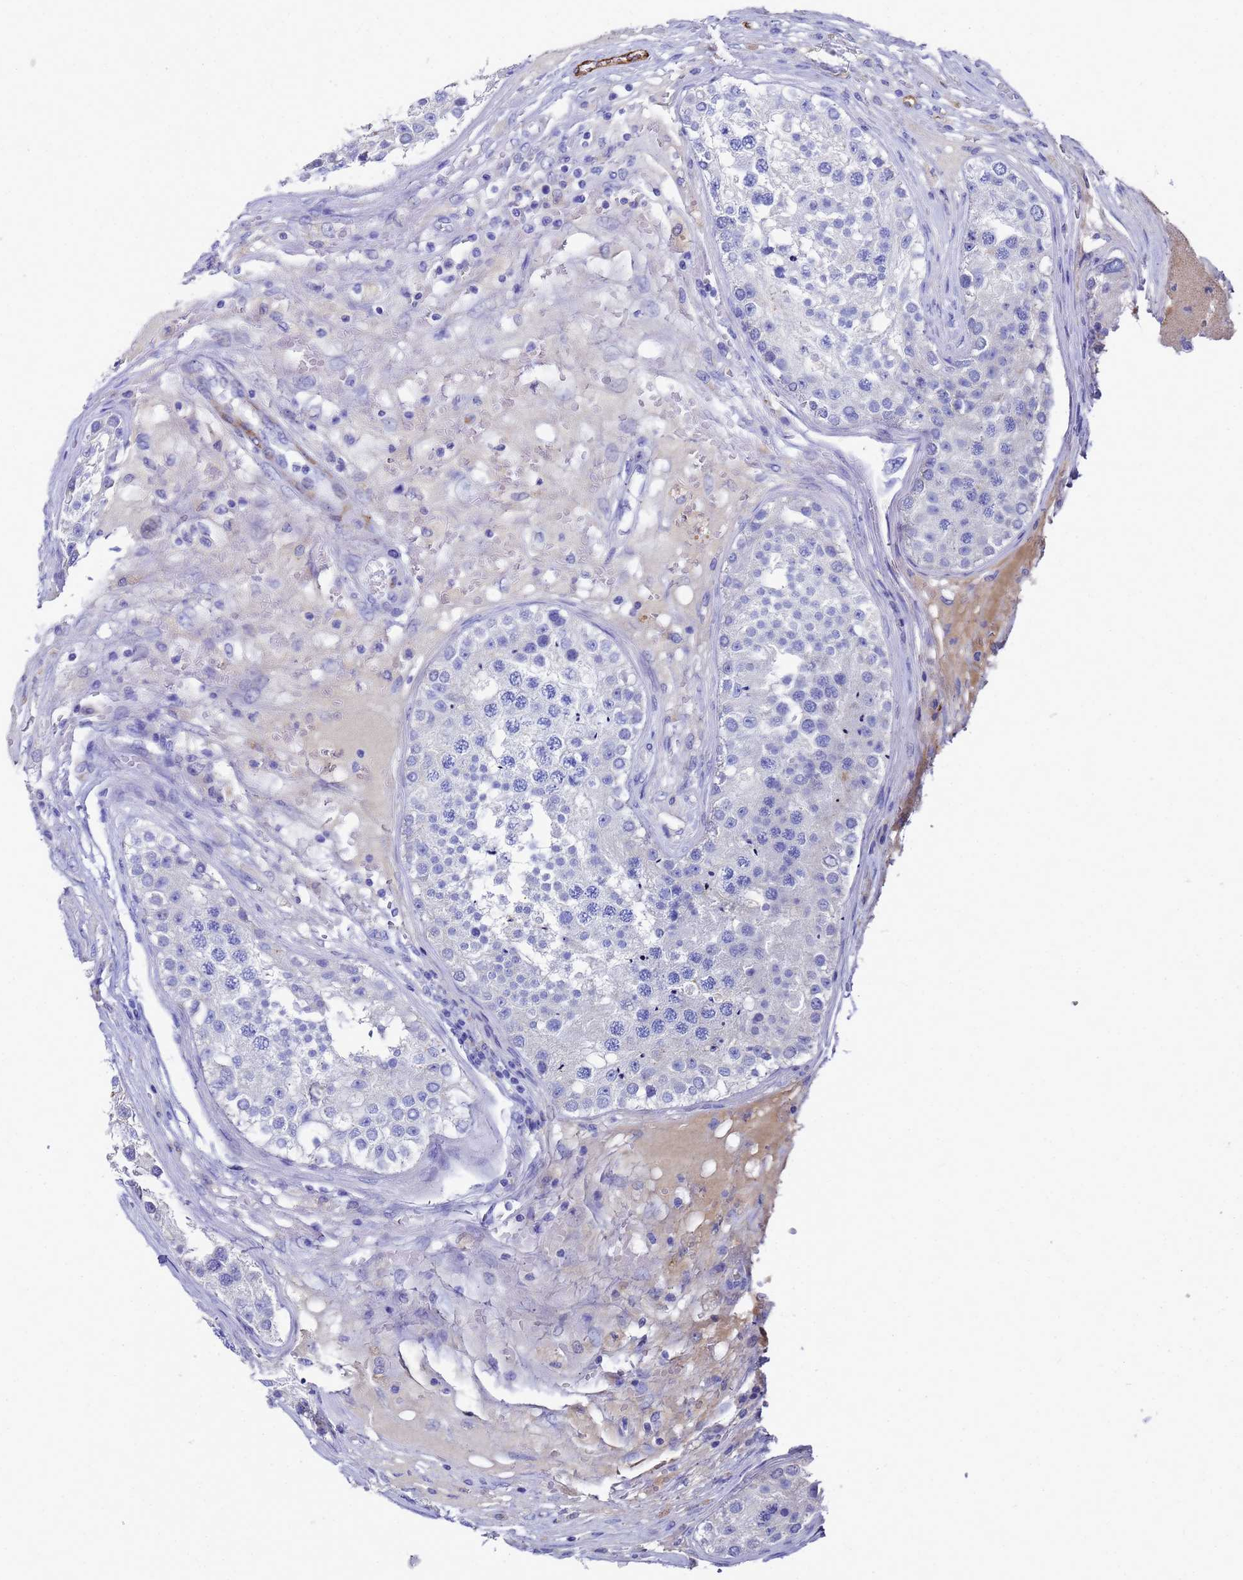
{"staining": {"intensity": "negative", "quantity": "none", "location": "none"}, "tissue": "testis cancer", "cell_type": "Tumor cells", "image_type": "cancer", "snomed": [{"axis": "morphology", "description": "Carcinoma, Embryonal, NOS"}, {"axis": "topography", "description": "Testis"}], "caption": "Immunohistochemistry (IHC) histopathology image of human testis cancer stained for a protein (brown), which reveals no staining in tumor cells. Nuclei are stained in blue.", "gene": "ADIPOQ", "patient": {"sex": "male", "age": 25}}